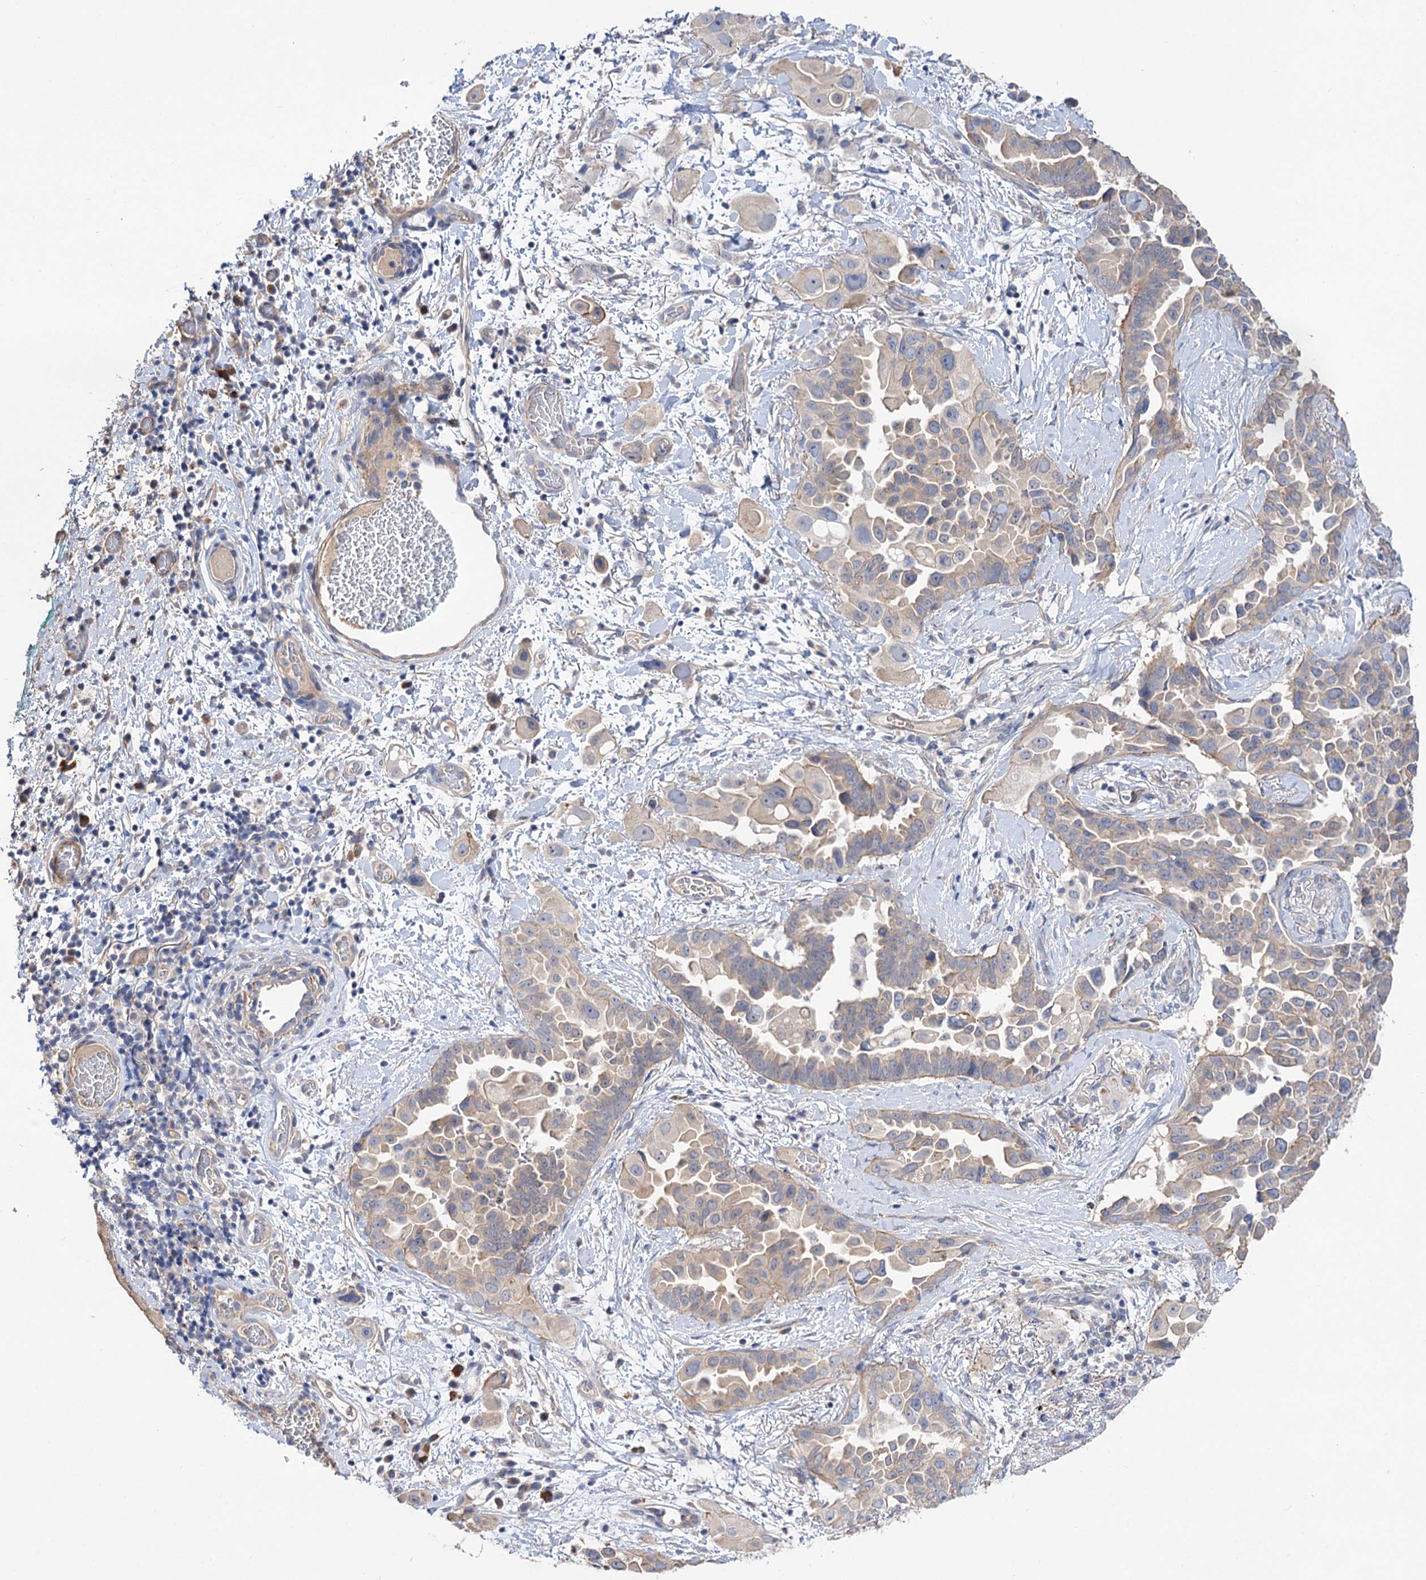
{"staining": {"intensity": "negative", "quantity": "none", "location": "none"}, "tissue": "lung cancer", "cell_type": "Tumor cells", "image_type": "cancer", "snomed": [{"axis": "morphology", "description": "Adenocarcinoma, NOS"}, {"axis": "topography", "description": "Lung"}], "caption": "There is no significant staining in tumor cells of lung cancer (adenocarcinoma).", "gene": "NUDCD2", "patient": {"sex": "female", "age": 67}}